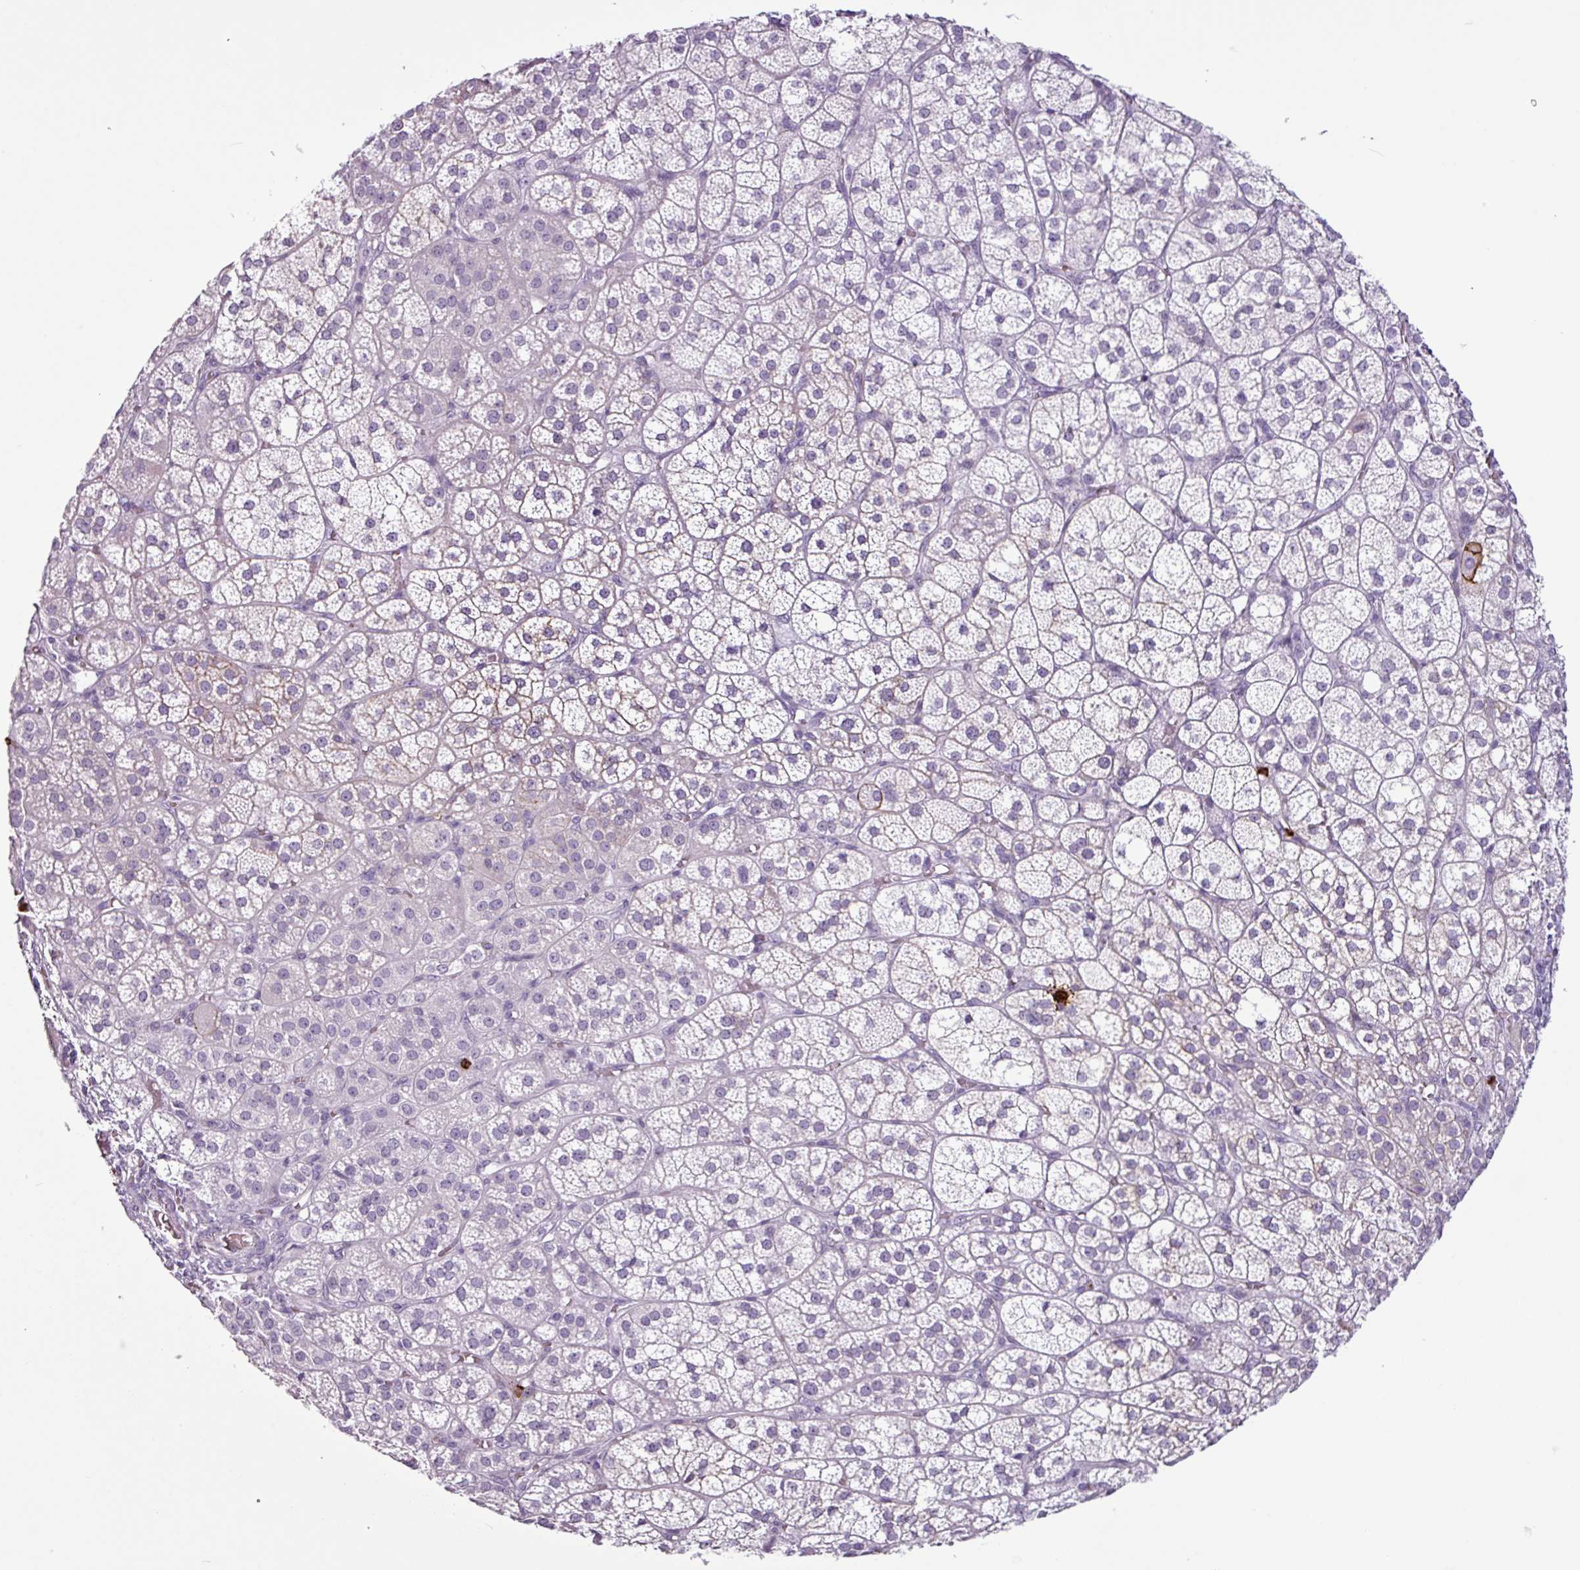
{"staining": {"intensity": "negative", "quantity": "none", "location": "none"}, "tissue": "adrenal gland", "cell_type": "Glandular cells", "image_type": "normal", "snomed": [{"axis": "morphology", "description": "Normal tissue, NOS"}, {"axis": "topography", "description": "Adrenal gland"}], "caption": "Human adrenal gland stained for a protein using immunohistochemistry reveals no staining in glandular cells.", "gene": "TMEM178A", "patient": {"sex": "female", "age": 60}}